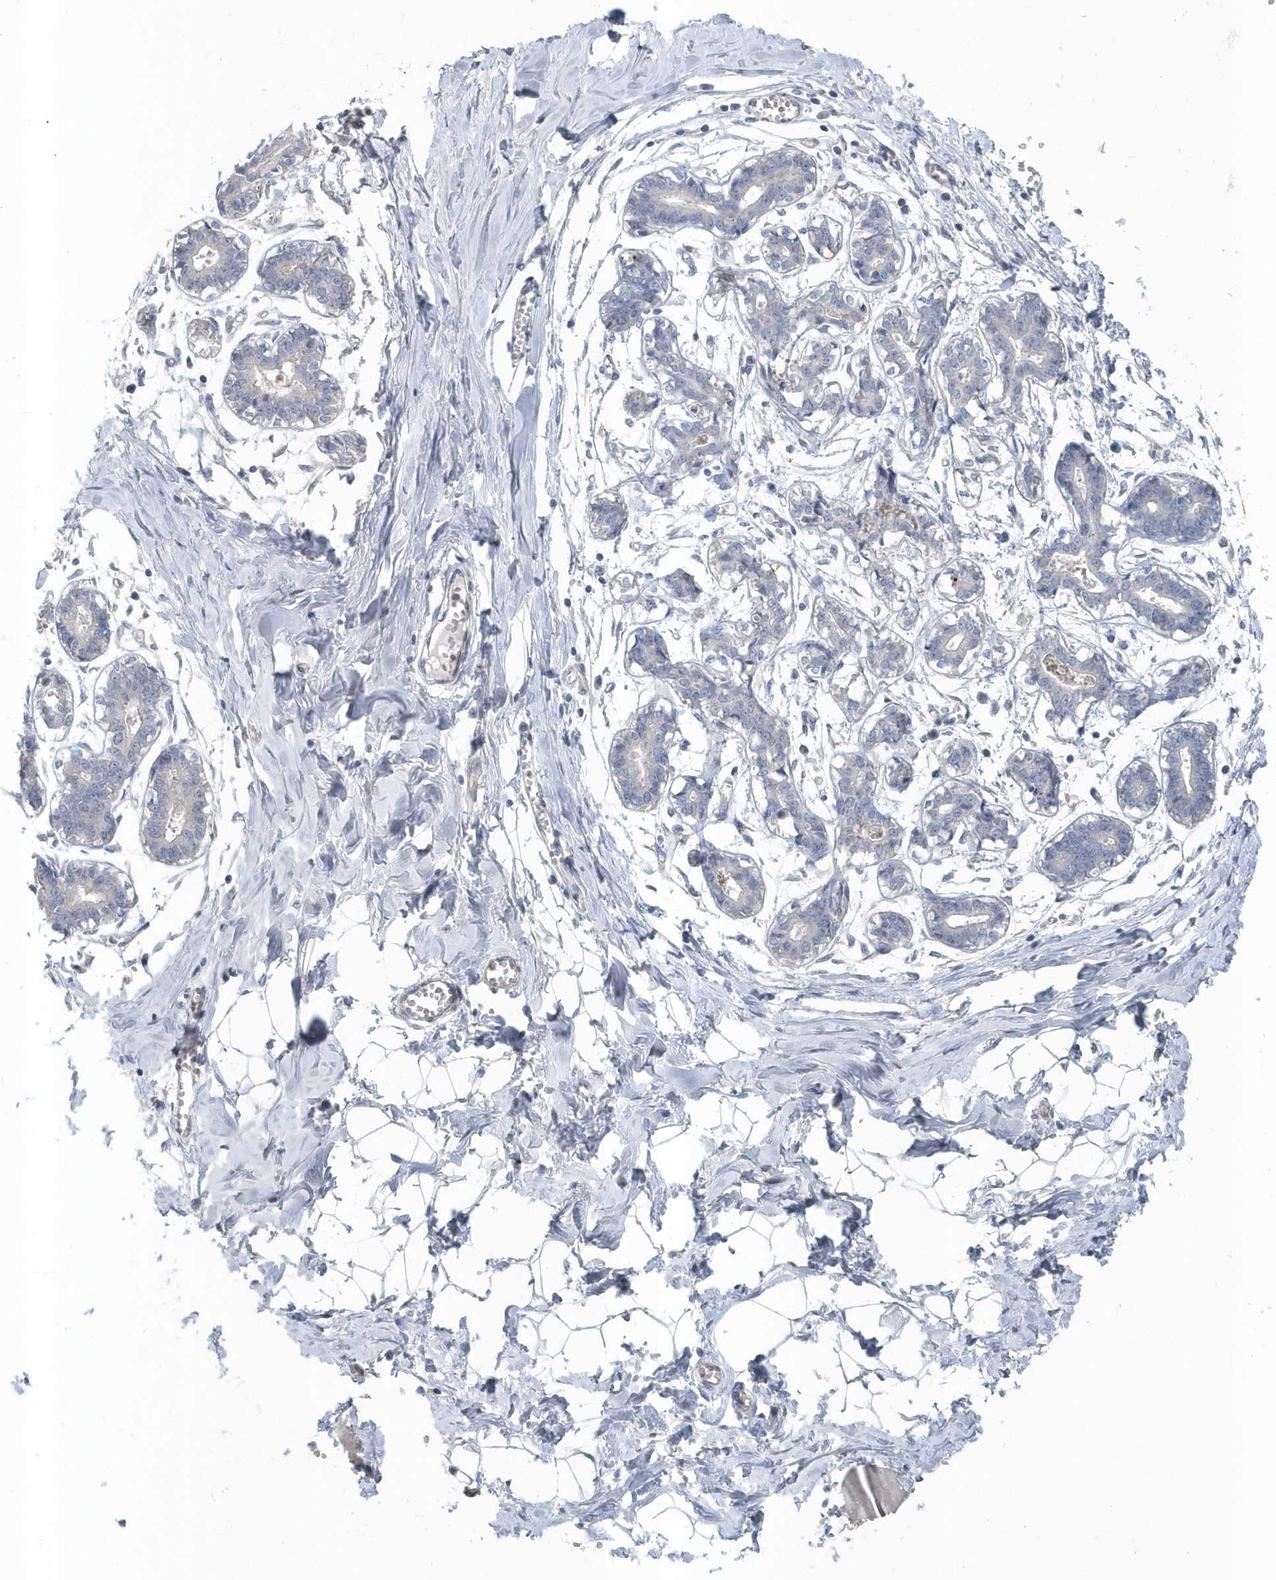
{"staining": {"intensity": "negative", "quantity": "none", "location": "none"}, "tissue": "breast", "cell_type": "Adipocytes", "image_type": "normal", "snomed": [{"axis": "morphology", "description": "Normal tissue, NOS"}, {"axis": "topography", "description": "Breast"}], "caption": "Immunohistochemistry (IHC) photomicrograph of benign breast: breast stained with DAB exhibits no significant protein positivity in adipocytes.", "gene": "MCC", "patient": {"sex": "female", "age": 27}}